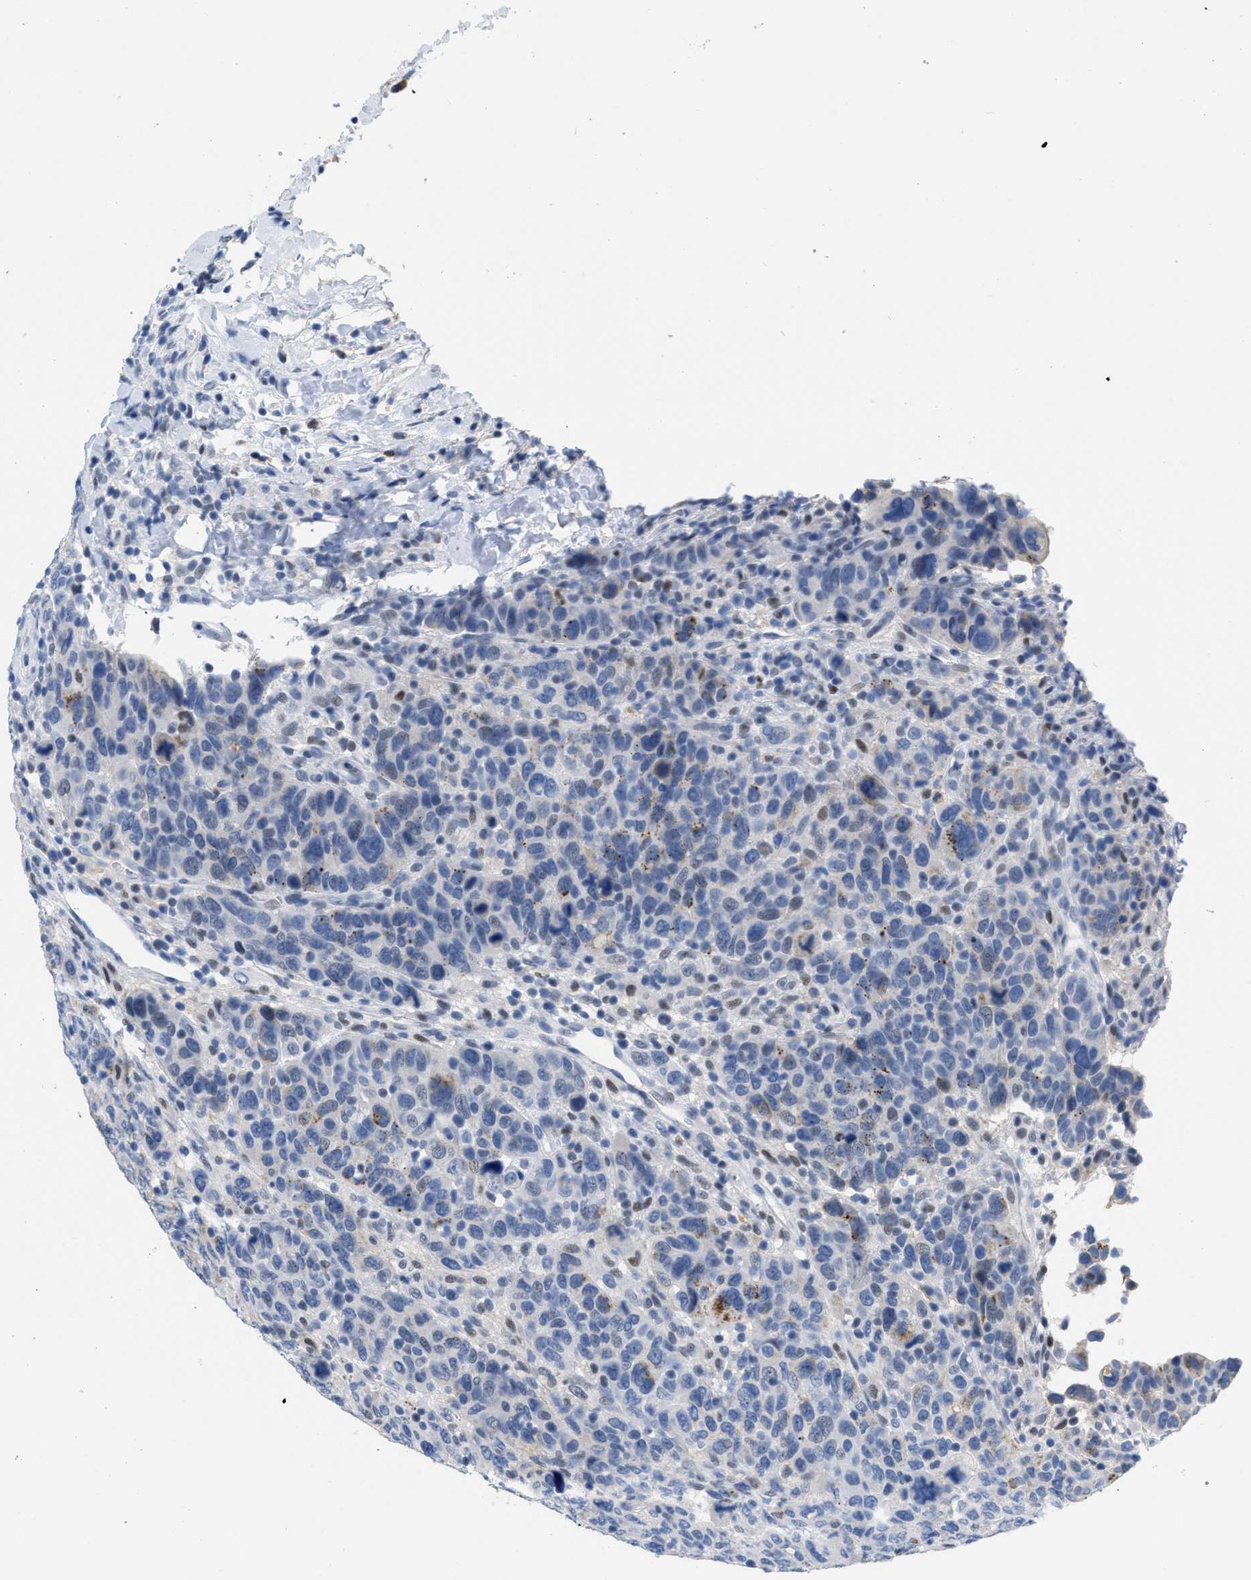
{"staining": {"intensity": "negative", "quantity": "none", "location": "none"}, "tissue": "breast cancer", "cell_type": "Tumor cells", "image_type": "cancer", "snomed": [{"axis": "morphology", "description": "Duct carcinoma"}, {"axis": "topography", "description": "Breast"}], "caption": "Breast cancer (intraductal carcinoma) was stained to show a protein in brown. There is no significant expression in tumor cells.", "gene": "BOLL", "patient": {"sex": "female", "age": 37}}